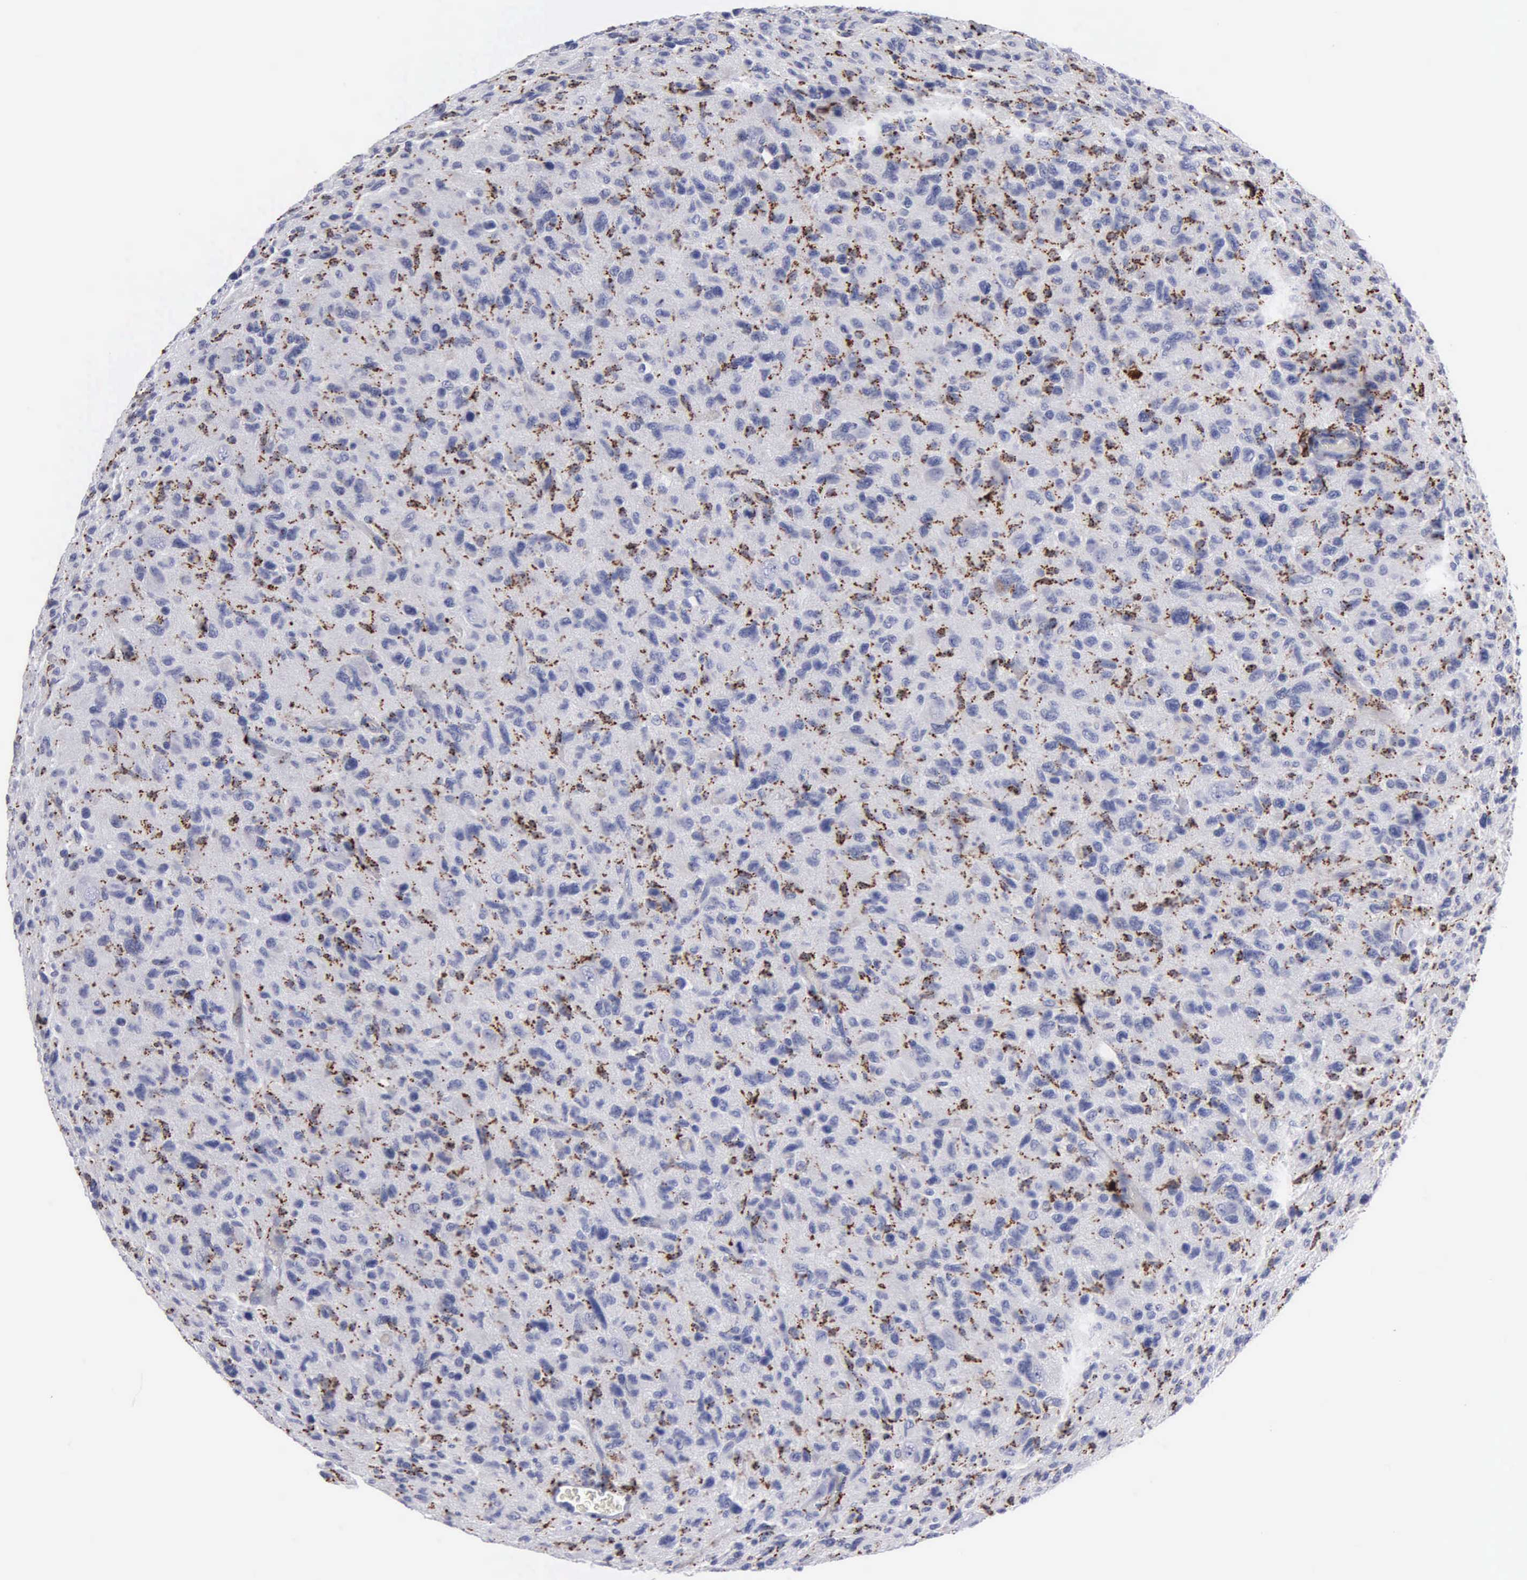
{"staining": {"intensity": "moderate", "quantity": "<25%", "location": "cytoplasmic/membranous"}, "tissue": "glioma", "cell_type": "Tumor cells", "image_type": "cancer", "snomed": [{"axis": "morphology", "description": "Glioma, malignant, High grade"}, {"axis": "topography", "description": "Brain"}], "caption": "Malignant glioma (high-grade) stained with a brown dye demonstrates moderate cytoplasmic/membranous positive positivity in about <25% of tumor cells.", "gene": "CTSH", "patient": {"sex": "female", "age": 60}}